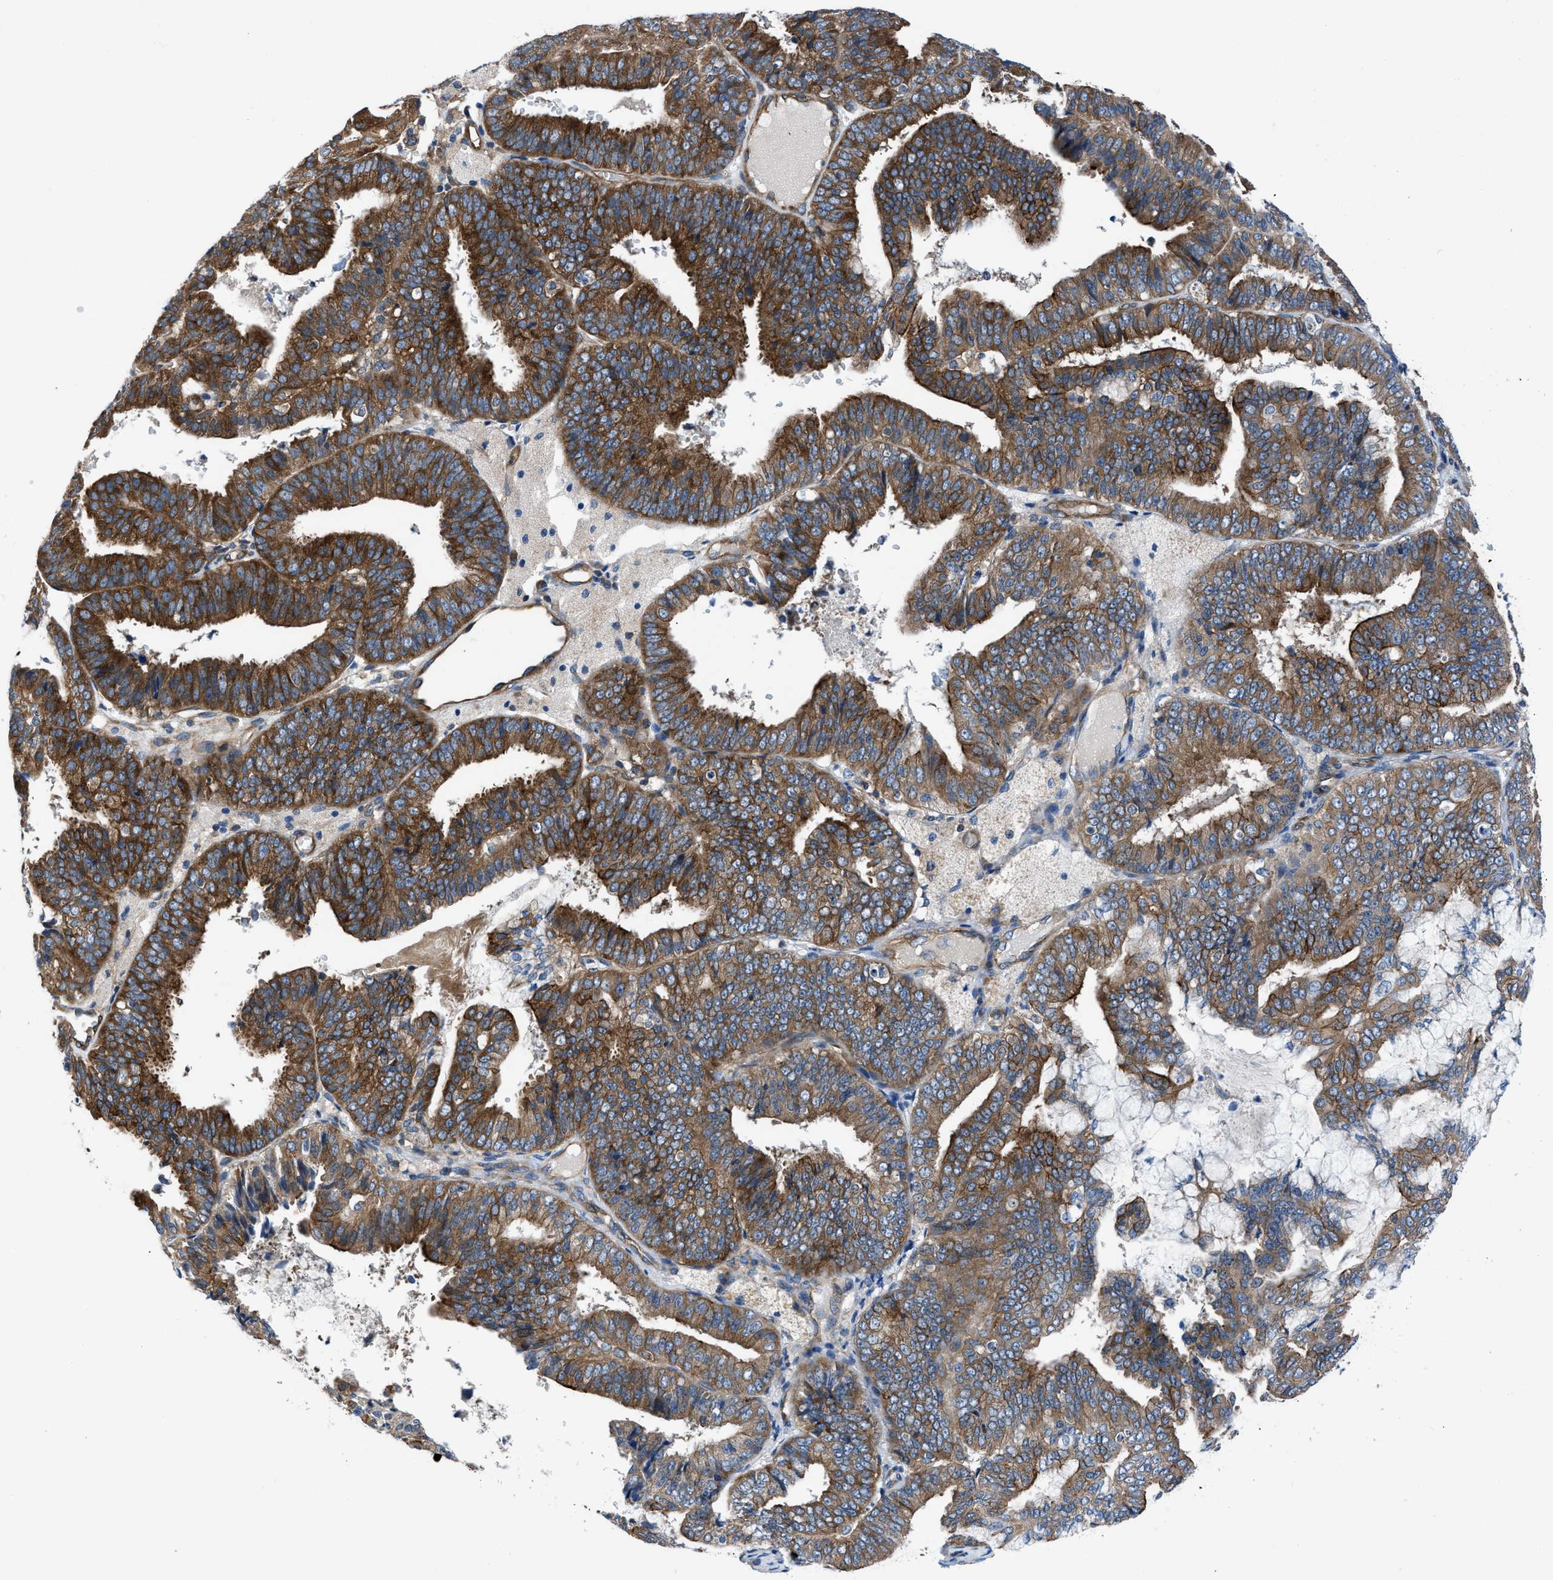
{"staining": {"intensity": "strong", "quantity": ">75%", "location": "cytoplasmic/membranous"}, "tissue": "endometrial cancer", "cell_type": "Tumor cells", "image_type": "cancer", "snomed": [{"axis": "morphology", "description": "Adenocarcinoma, NOS"}, {"axis": "topography", "description": "Endometrium"}], "caption": "Strong cytoplasmic/membranous staining for a protein is seen in about >75% of tumor cells of endometrial cancer (adenocarcinoma) using IHC.", "gene": "TRIP4", "patient": {"sex": "female", "age": 63}}